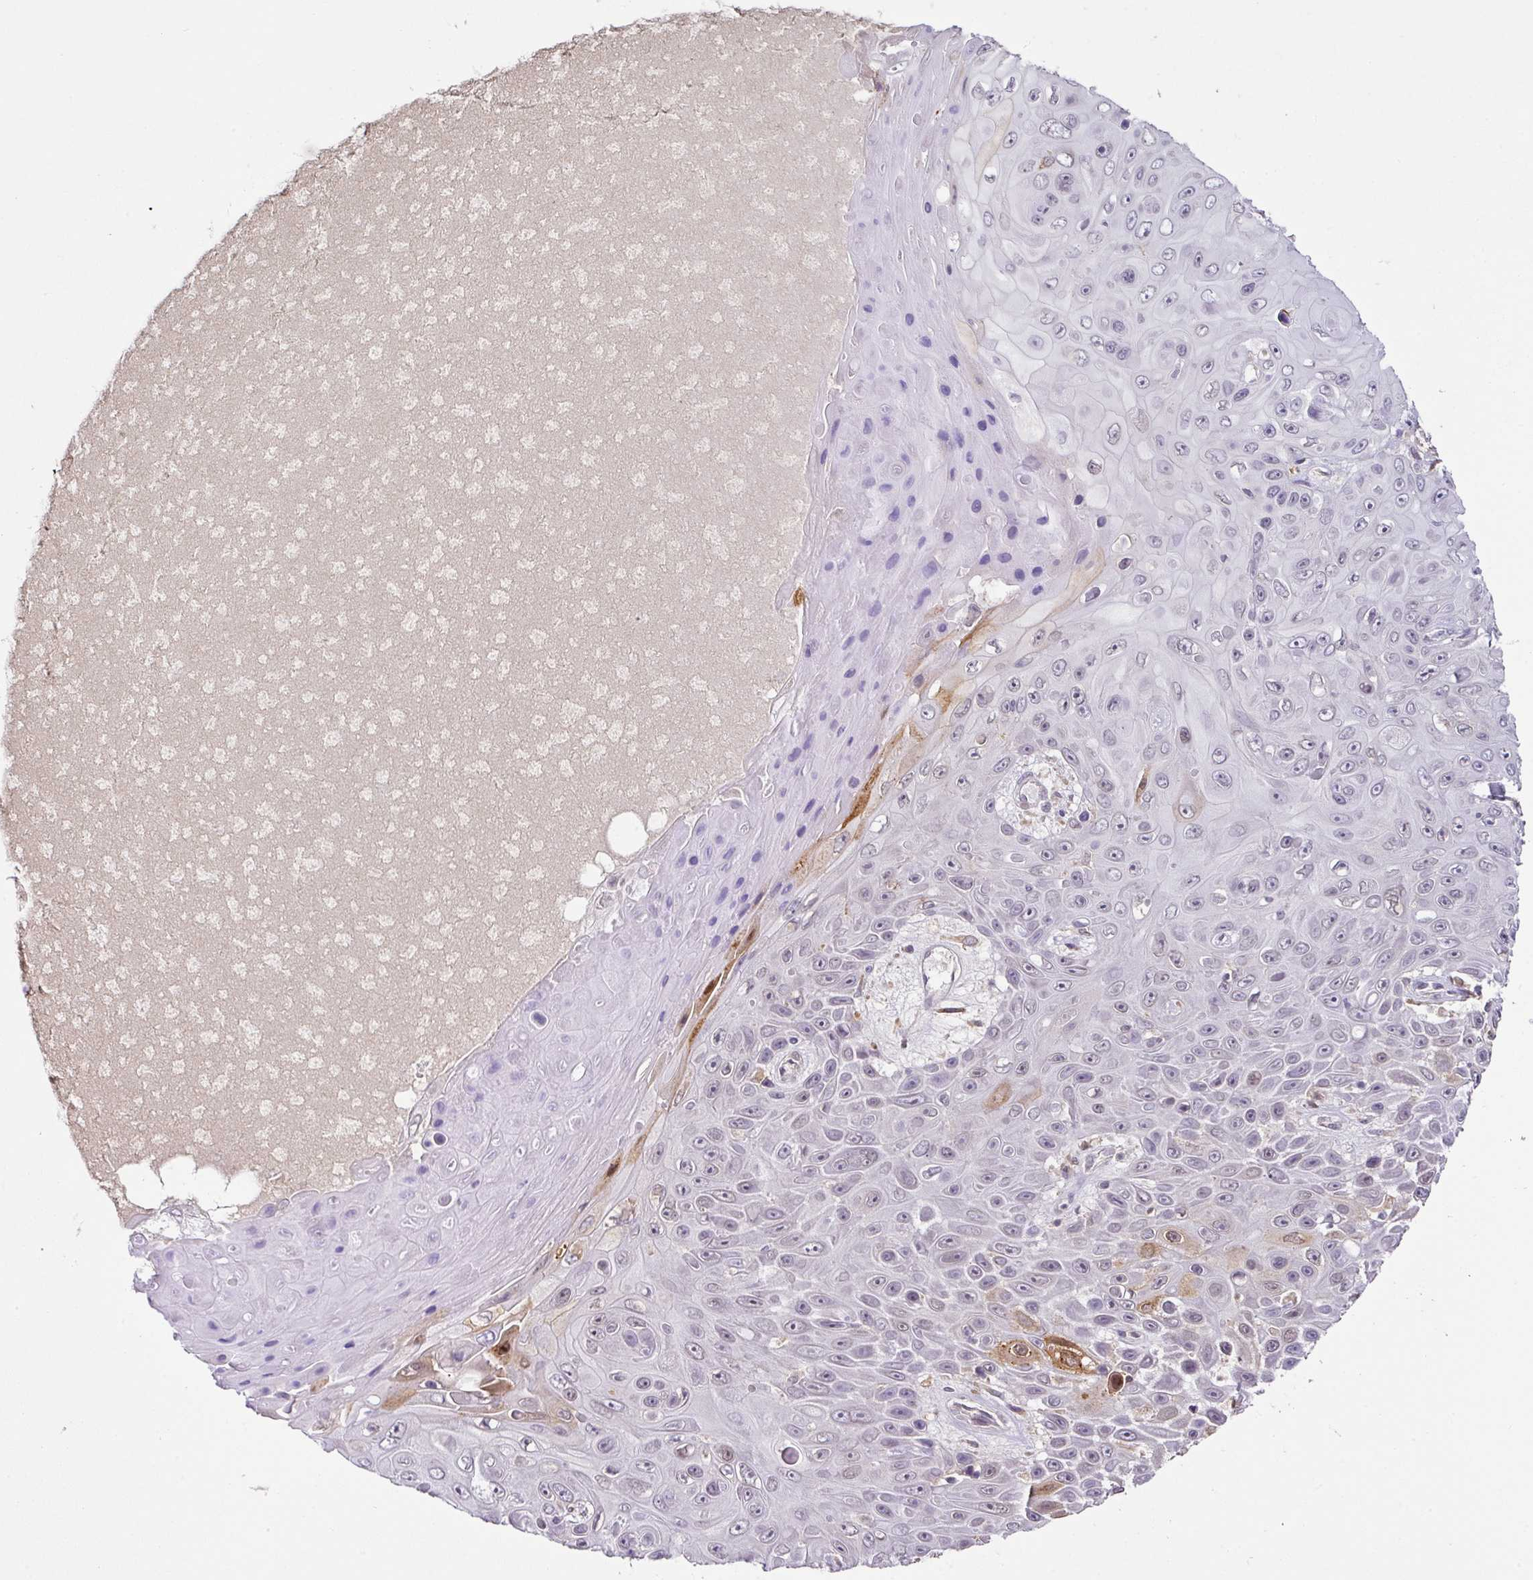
{"staining": {"intensity": "negative", "quantity": "none", "location": "none"}, "tissue": "skin cancer", "cell_type": "Tumor cells", "image_type": "cancer", "snomed": [{"axis": "morphology", "description": "Squamous cell carcinoma, NOS"}, {"axis": "topography", "description": "Skin"}], "caption": "An immunohistochemistry histopathology image of squamous cell carcinoma (skin) is shown. There is no staining in tumor cells of squamous cell carcinoma (skin).", "gene": "GCNT7", "patient": {"sex": "male", "age": 82}}